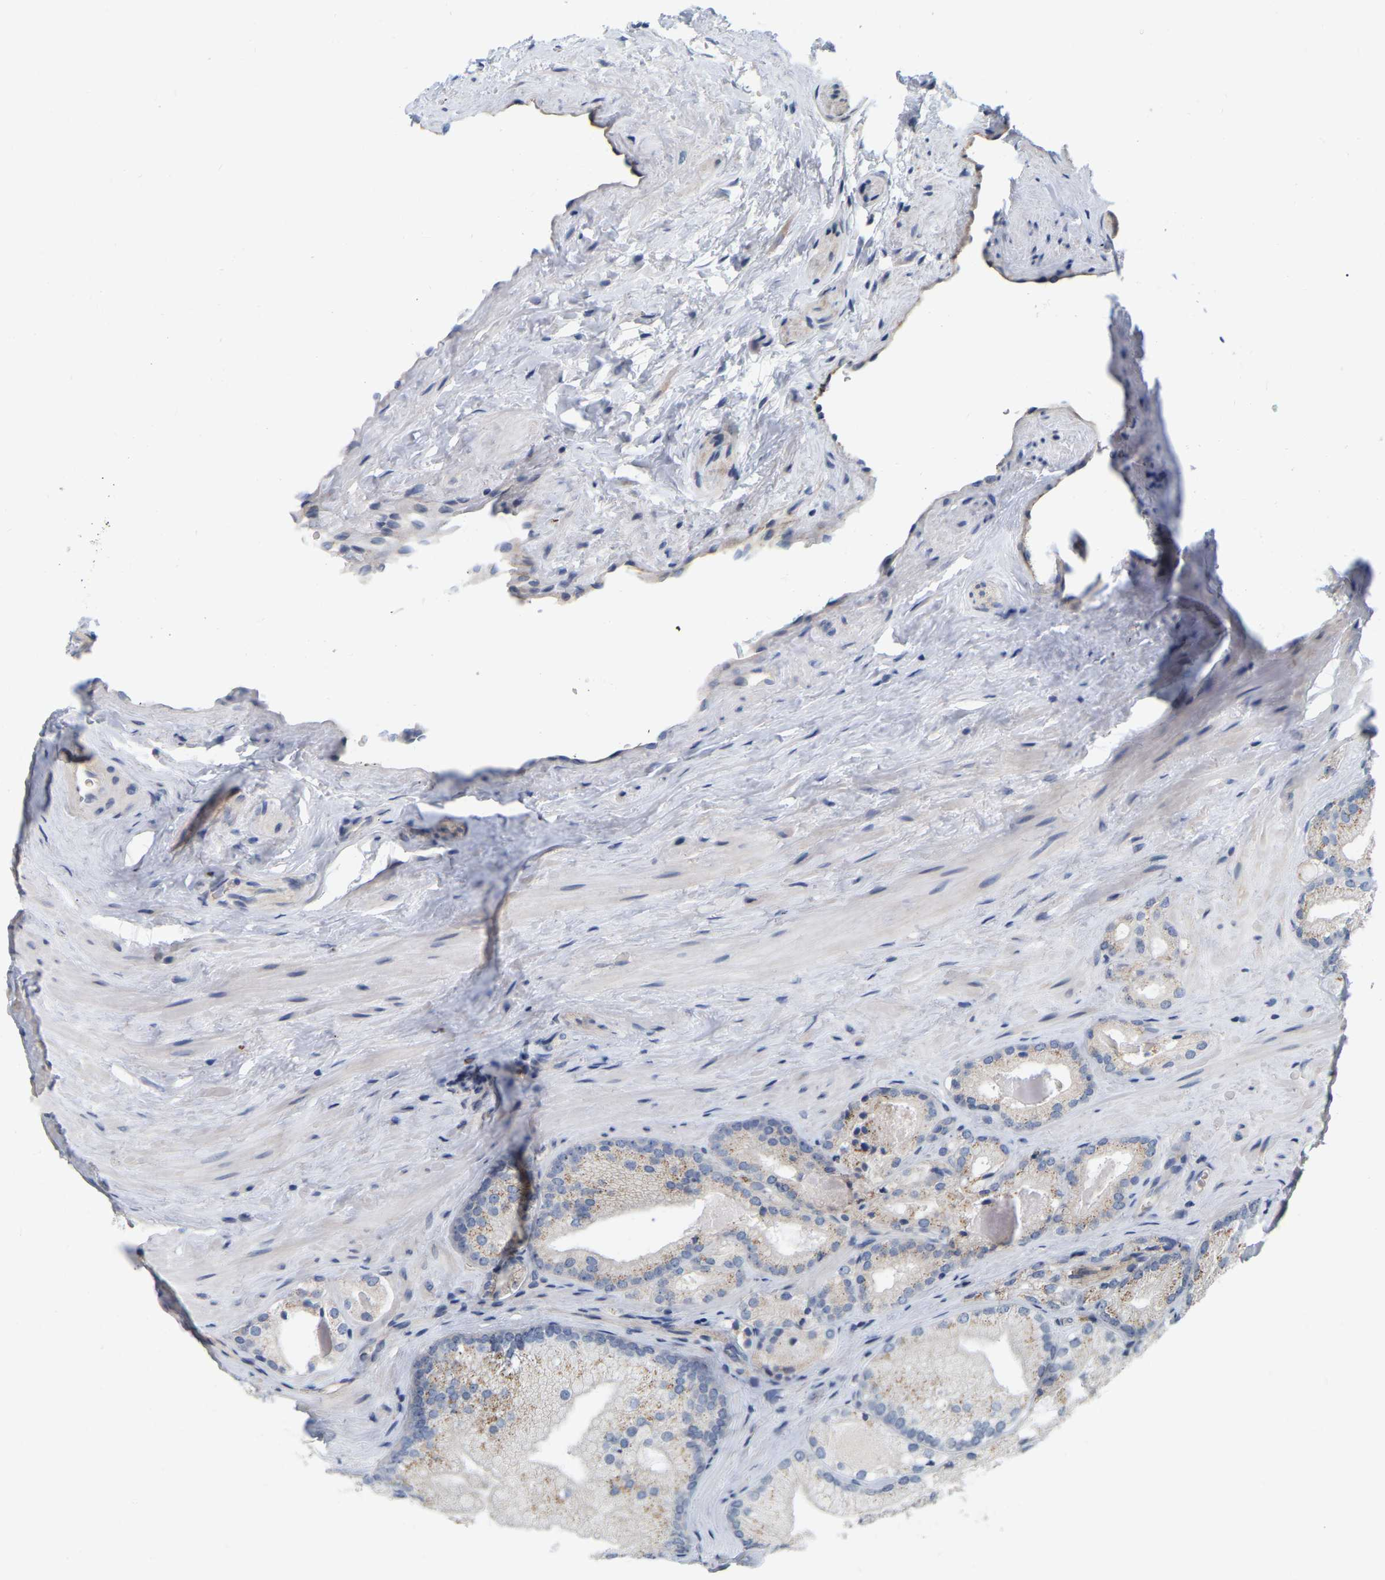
{"staining": {"intensity": "weak", "quantity": "25%-75%", "location": "cytoplasmic/membranous"}, "tissue": "prostate cancer", "cell_type": "Tumor cells", "image_type": "cancer", "snomed": [{"axis": "morphology", "description": "Adenocarcinoma, Low grade"}, {"axis": "topography", "description": "Prostate"}], "caption": "Prostate adenocarcinoma (low-grade) stained for a protein (brown) shows weak cytoplasmic/membranous positive staining in approximately 25%-75% of tumor cells.", "gene": "SSH1", "patient": {"sex": "male", "age": 65}}